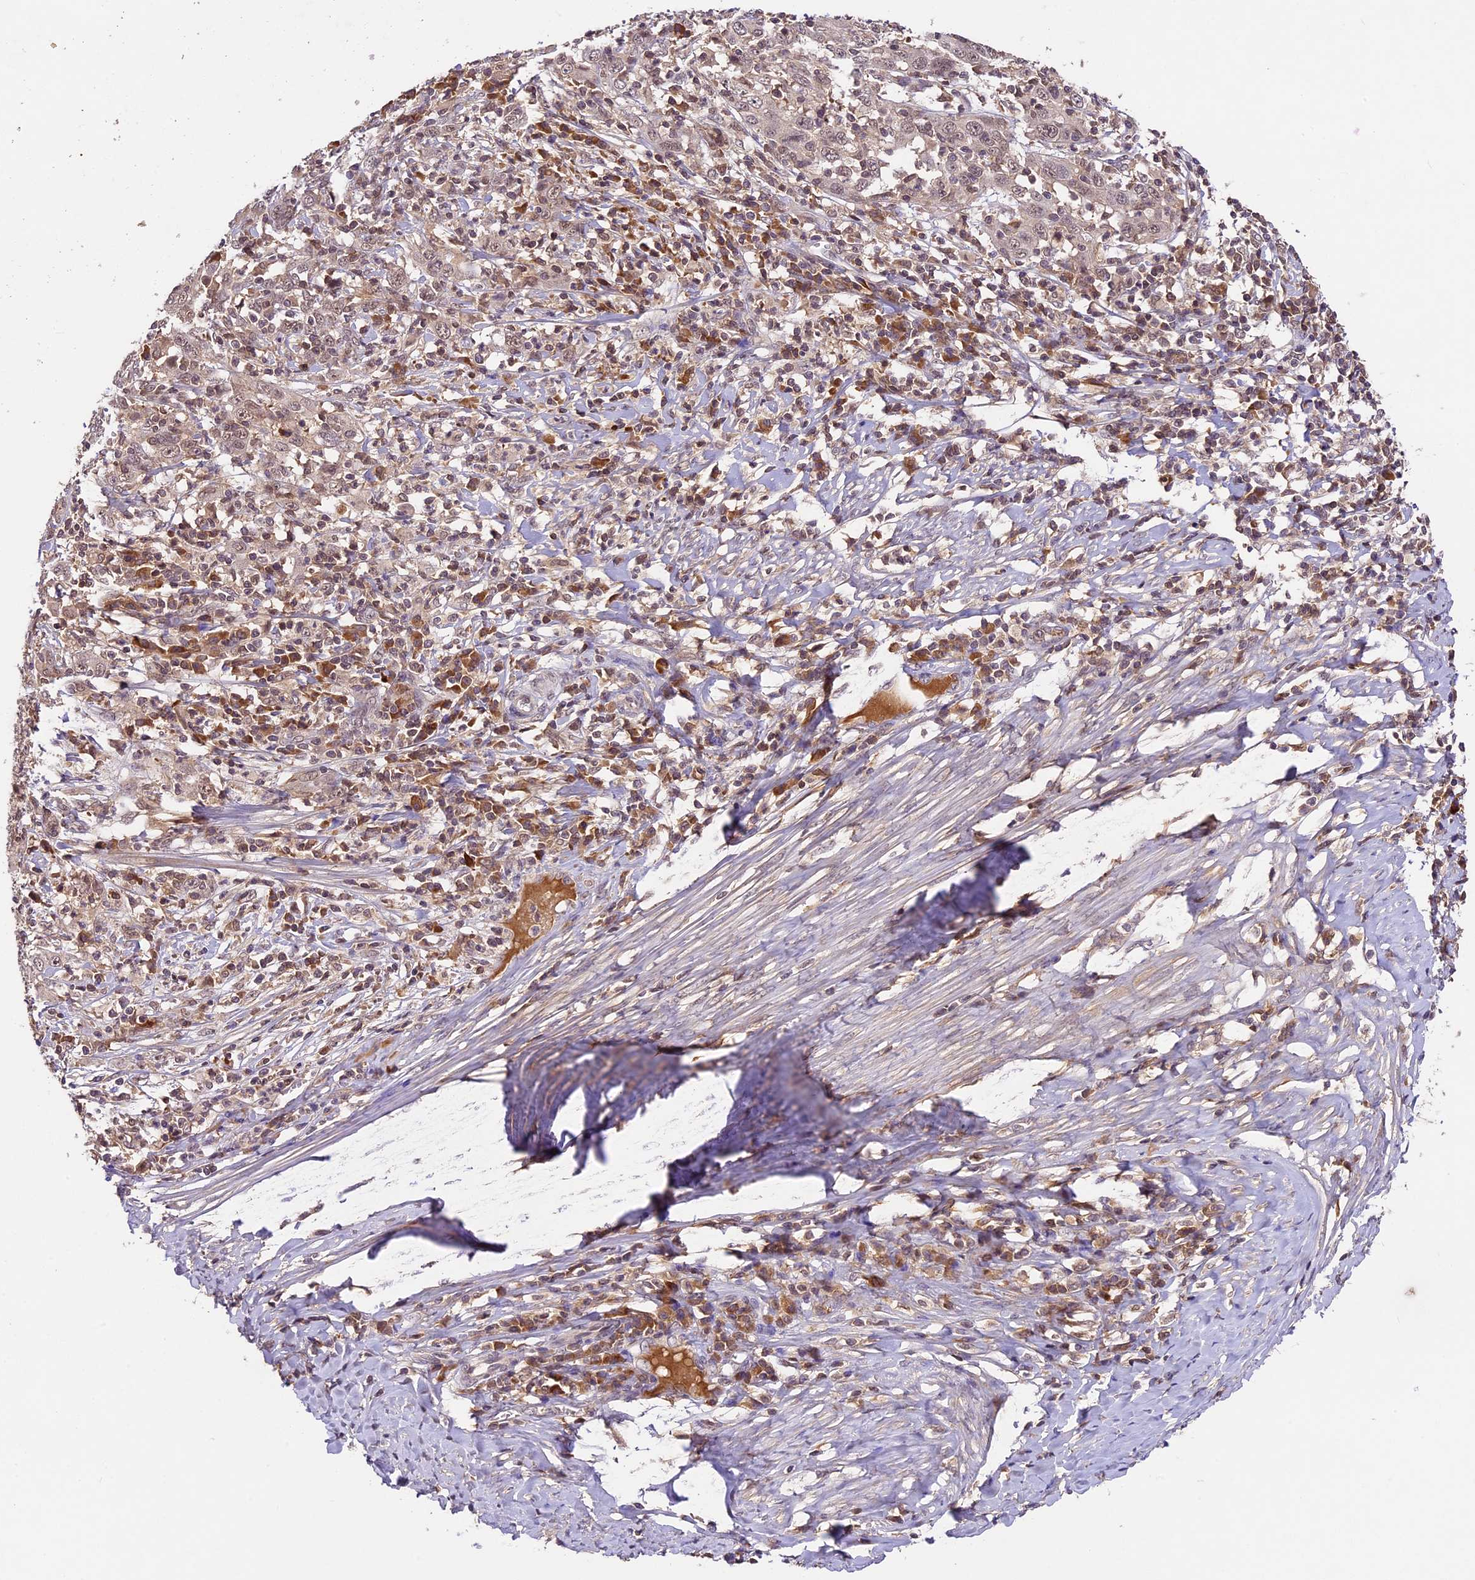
{"staining": {"intensity": "weak", "quantity": "25%-75%", "location": "nuclear"}, "tissue": "cervical cancer", "cell_type": "Tumor cells", "image_type": "cancer", "snomed": [{"axis": "morphology", "description": "Squamous cell carcinoma, NOS"}, {"axis": "topography", "description": "Cervix"}], "caption": "Weak nuclear protein expression is present in about 25%-75% of tumor cells in squamous cell carcinoma (cervical).", "gene": "ATP10A", "patient": {"sex": "female", "age": 46}}